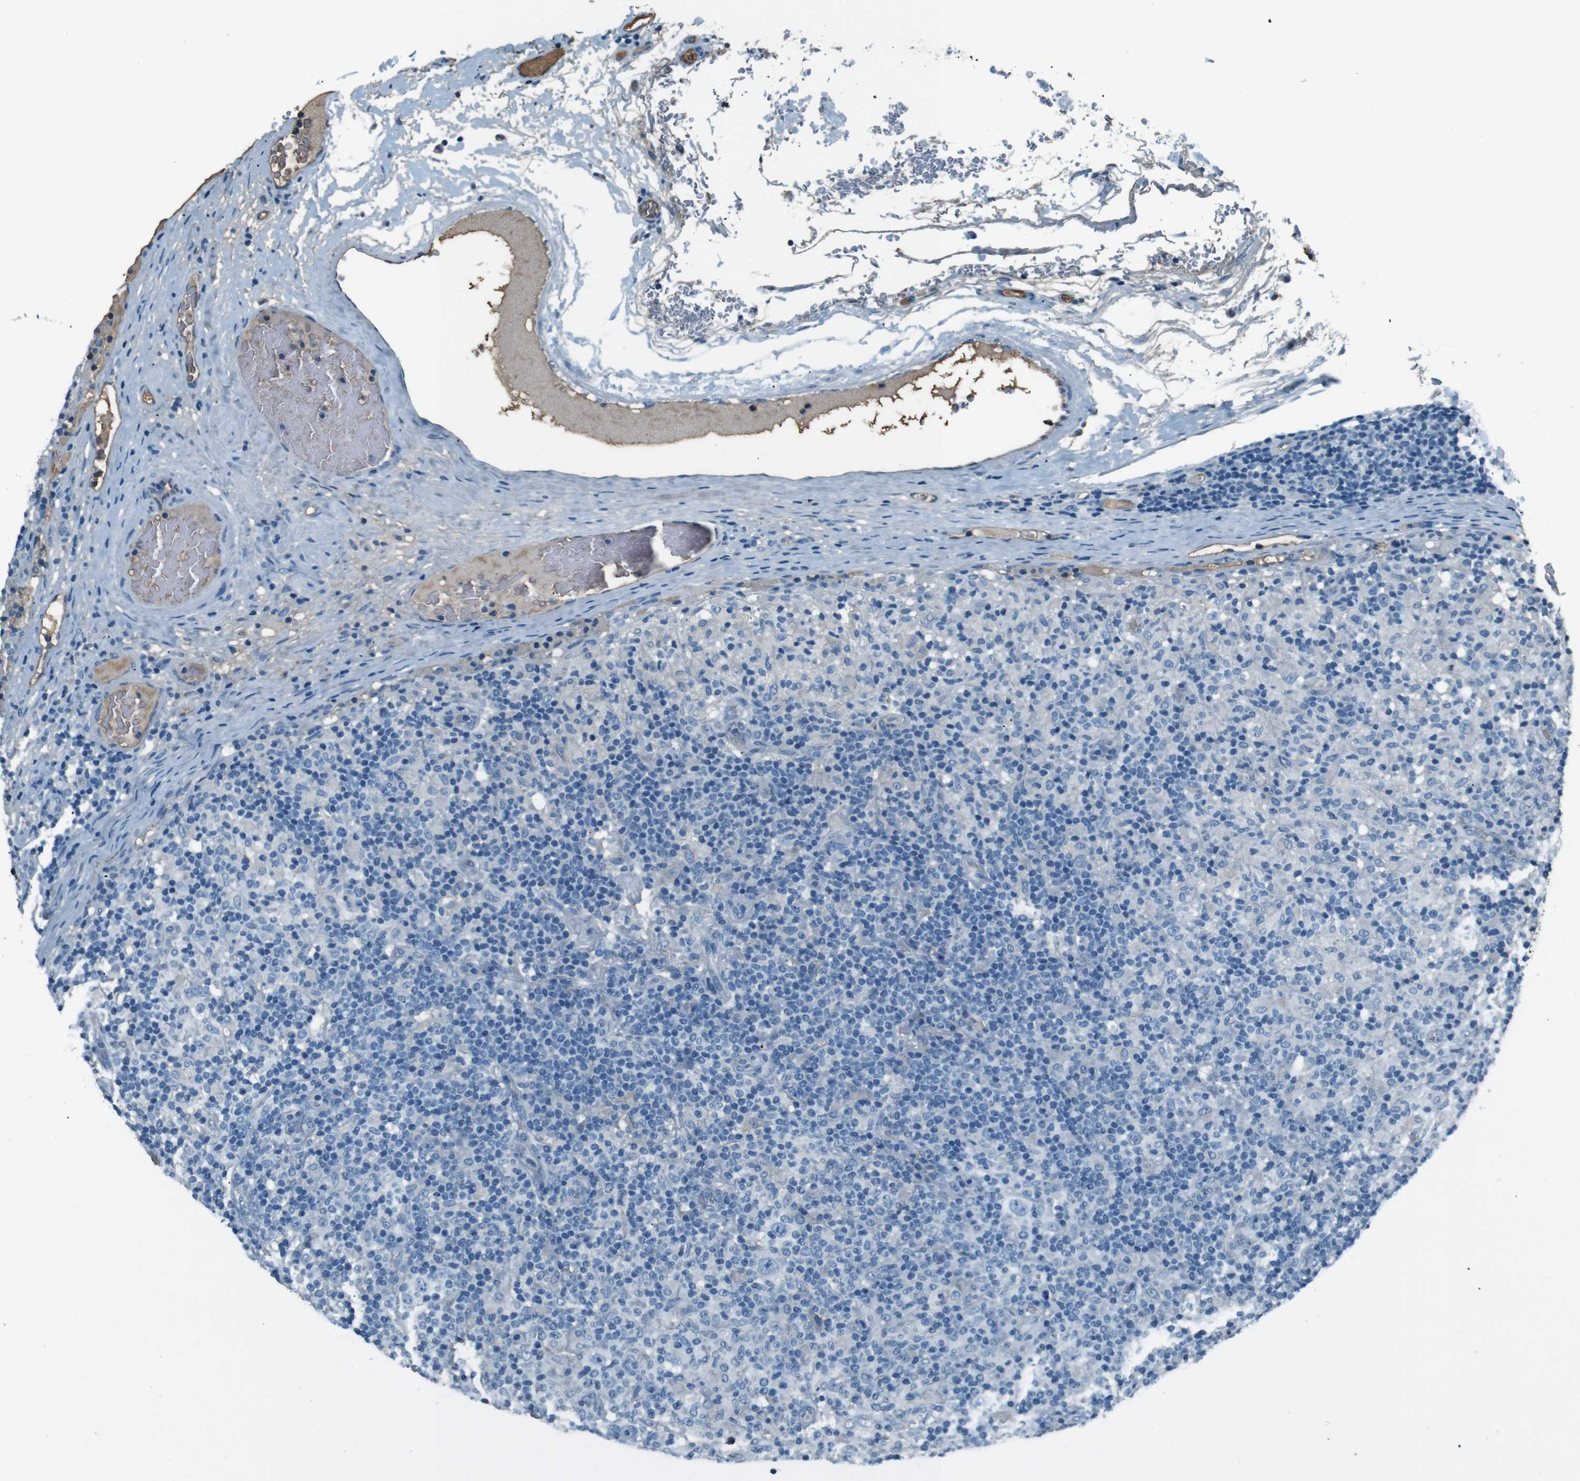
{"staining": {"intensity": "negative", "quantity": "none", "location": "none"}, "tissue": "lymphoma", "cell_type": "Tumor cells", "image_type": "cancer", "snomed": [{"axis": "morphology", "description": "Hodgkin's disease, NOS"}, {"axis": "topography", "description": "Lymph node"}], "caption": "High magnification brightfield microscopy of lymphoma stained with DAB (brown) and counterstained with hematoxylin (blue): tumor cells show no significant positivity.", "gene": "LEP", "patient": {"sex": "male", "age": 70}}